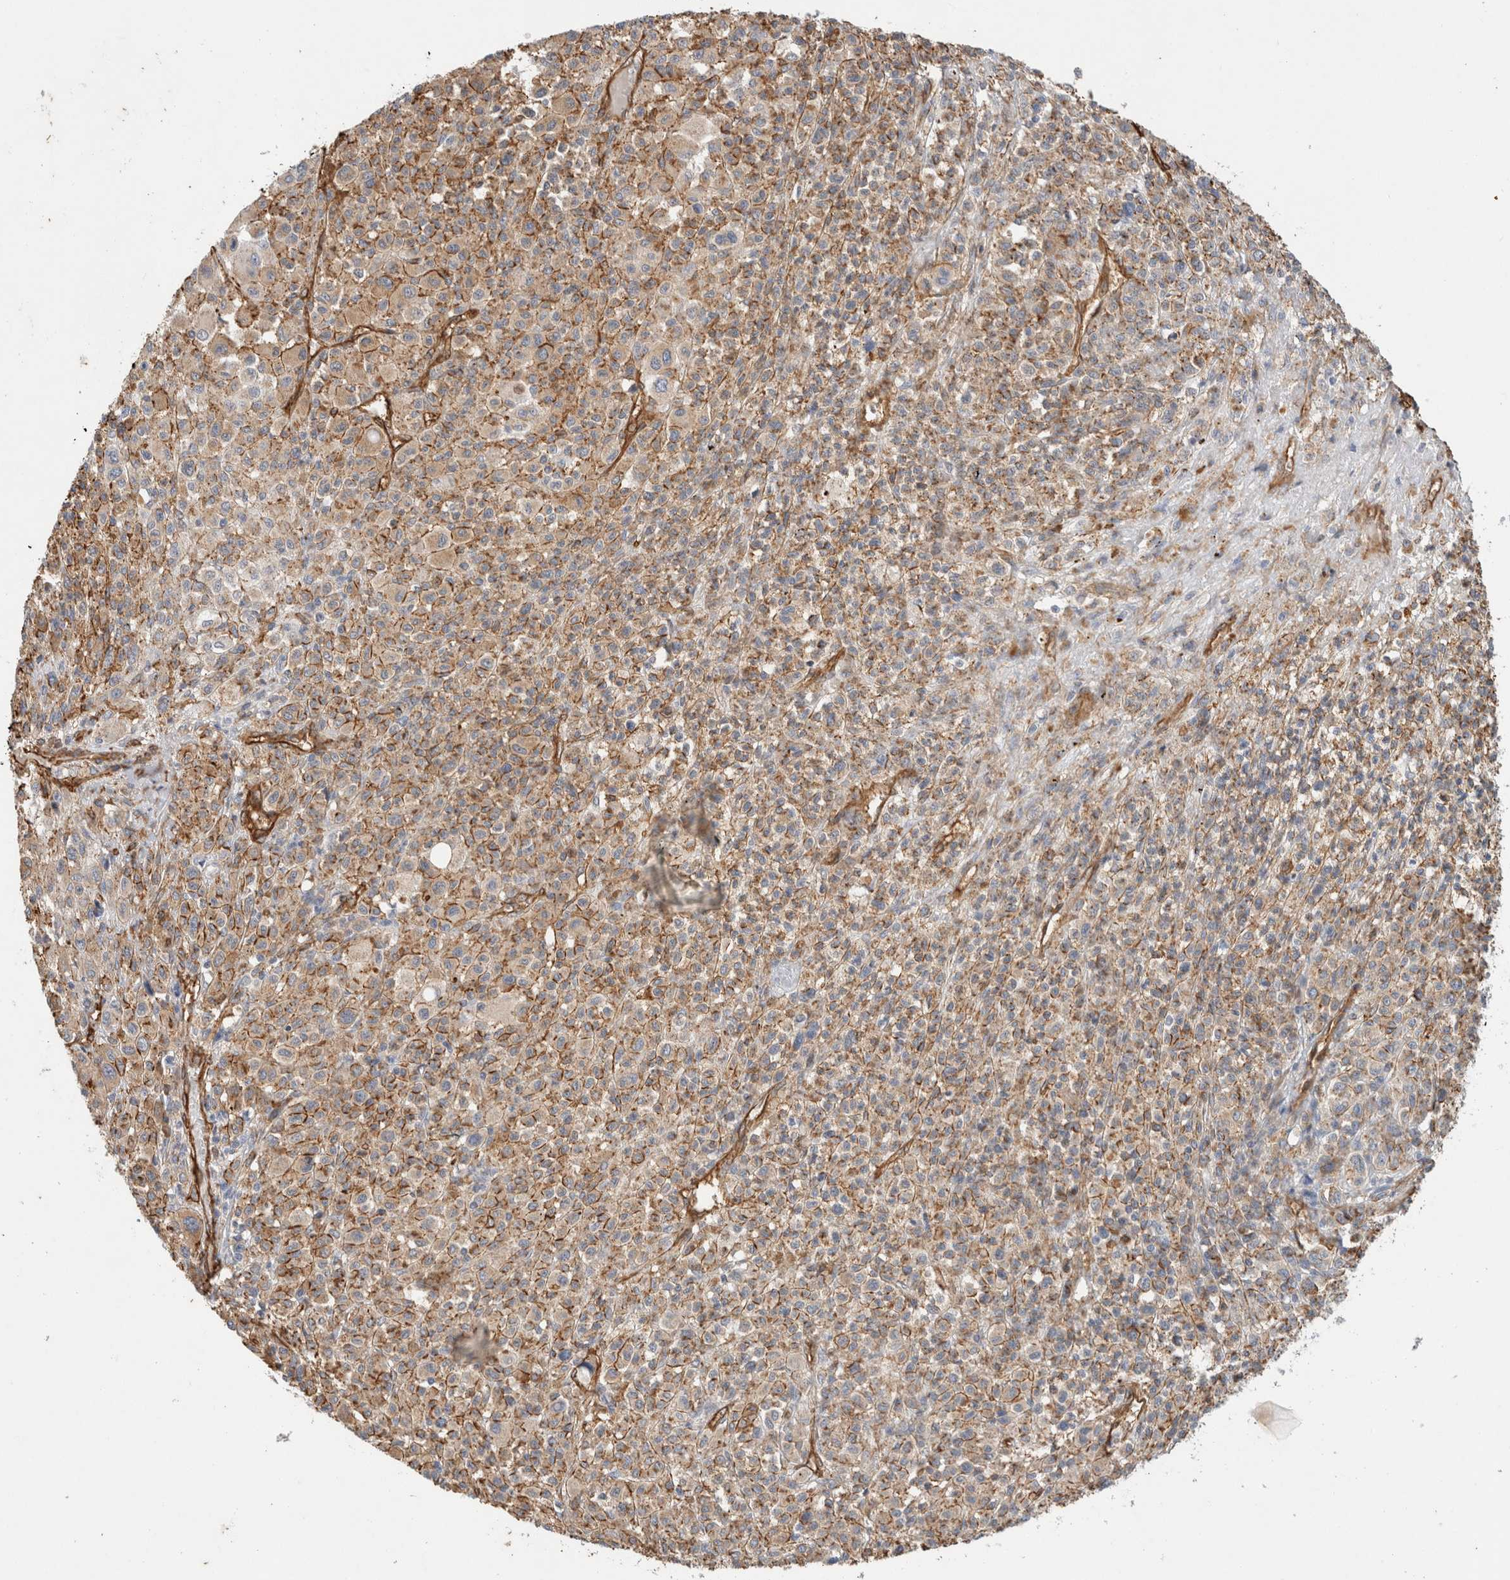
{"staining": {"intensity": "weak", "quantity": "25%-75%", "location": "cytoplasmic/membranous"}, "tissue": "melanoma", "cell_type": "Tumor cells", "image_type": "cancer", "snomed": [{"axis": "morphology", "description": "Malignant melanoma, Metastatic site"}, {"axis": "topography", "description": "Skin"}], "caption": "This photomicrograph shows melanoma stained with IHC to label a protein in brown. The cytoplasmic/membranous of tumor cells show weak positivity for the protein. Nuclei are counter-stained blue.", "gene": "JMJD4", "patient": {"sex": "female", "age": 74}}